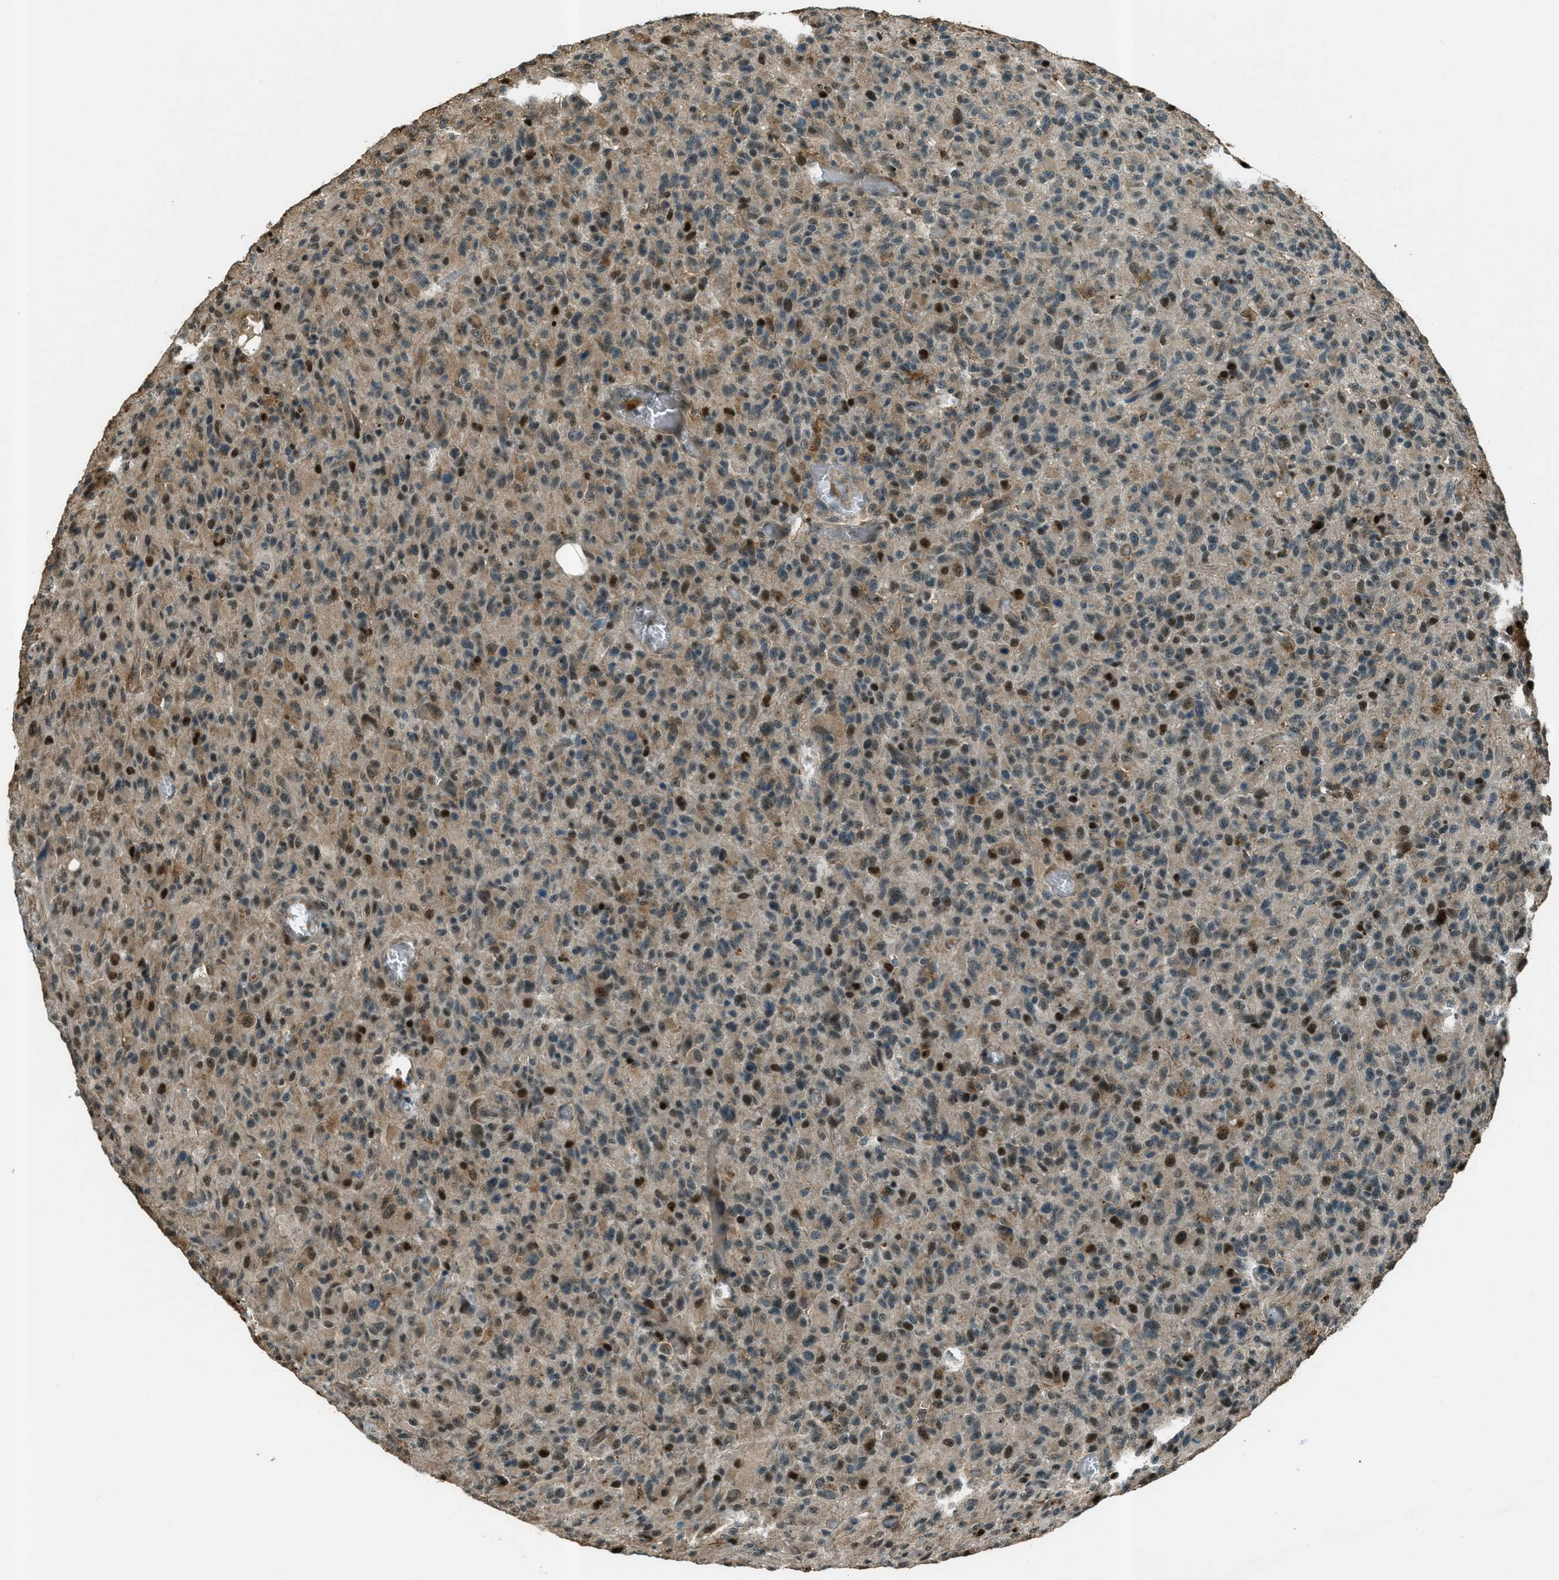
{"staining": {"intensity": "strong", "quantity": "<25%", "location": "cytoplasmic/membranous,nuclear"}, "tissue": "glioma", "cell_type": "Tumor cells", "image_type": "cancer", "snomed": [{"axis": "morphology", "description": "Glioma, malignant, High grade"}, {"axis": "topography", "description": "Brain"}], "caption": "A histopathology image of malignant high-grade glioma stained for a protein displays strong cytoplasmic/membranous and nuclear brown staining in tumor cells.", "gene": "TARDBP", "patient": {"sex": "male", "age": 71}}